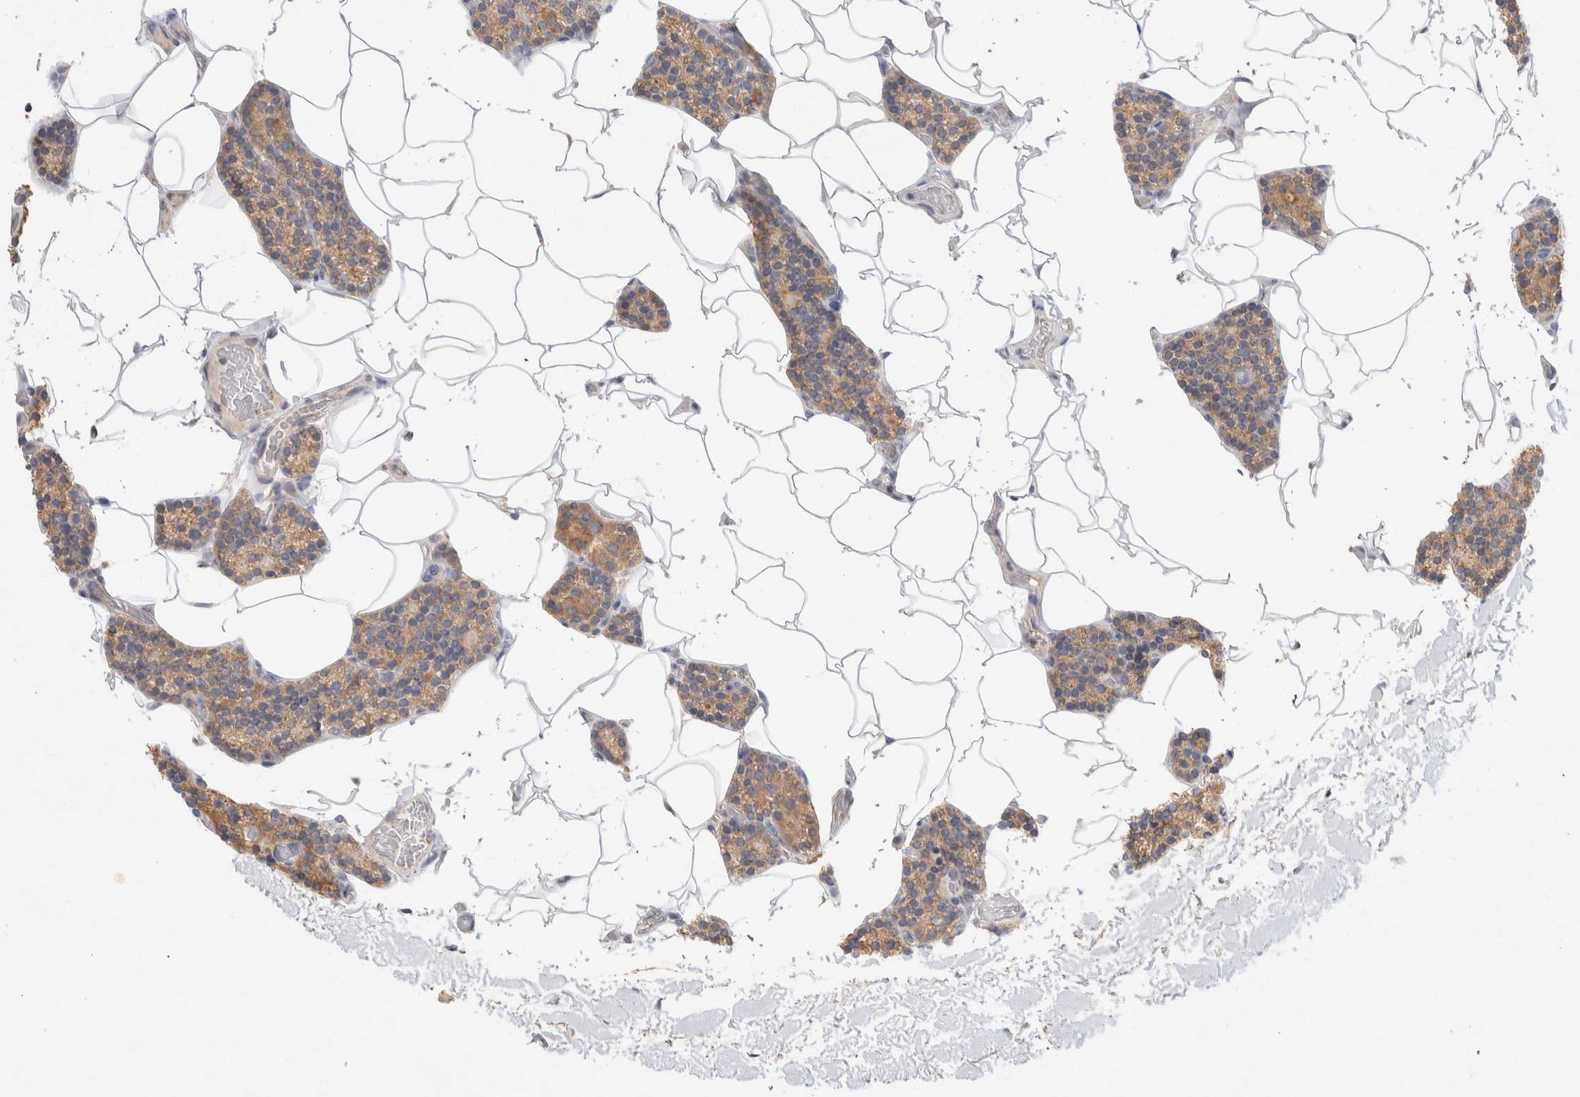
{"staining": {"intensity": "weak", "quantity": "25%-75%", "location": "cytoplasmic/membranous"}, "tissue": "parathyroid gland", "cell_type": "Glandular cells", "image_type": "normal", "snomed": [{"axis": "morphology", "description": "Normal tissue, NOS"}, {"axis": "topography", "description": "Parathyroid gland"}], "caption": "This is an image of immunohistochemistry staining of unremarkable parathyroid gland, which shows weak staining in the cytoplasmic/membranous of glandular cells.", "gene": "GAS1", "patient": {"sex": "male", "age": 52}}